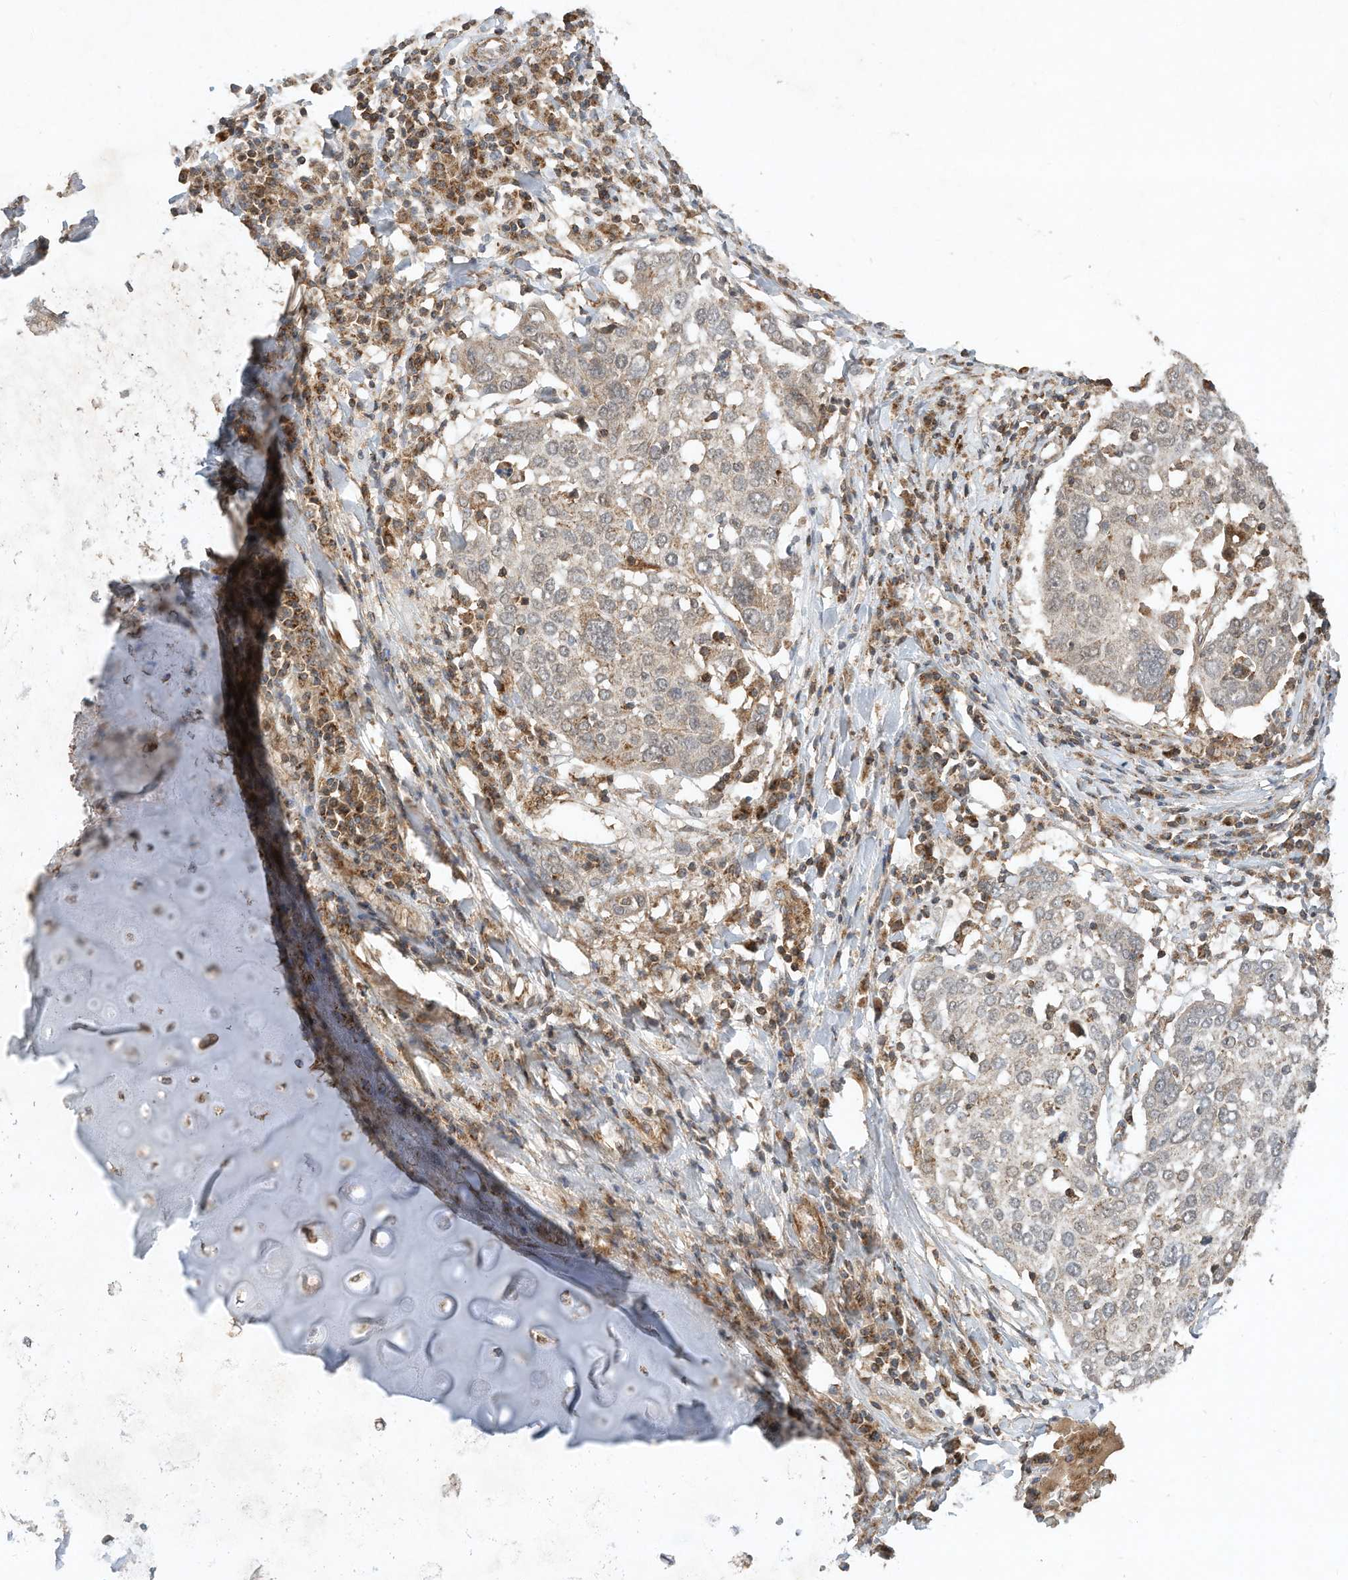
{"staining": {"intensity": "weak", "quantity": "<25%", "location": "cytoplasmic/membranous"}, "tissue": "lung cancer", "cell_type": "Tumor cells", "image_type": "cancer", "snomed": [{"axis": "morphology", "description": "Squamous cell carcinoma, NOS"}, {"axis": "topography", "description": "Lung"}], "caption": "Immunohistochemistry histopathology image of neoplastic tissue: lung squamous cell carcinoma stained with DAB displays no significant protein expression in tumor cells.", "gene": "CPAMD8", "patient": {"sex": "male", "age": 65}}